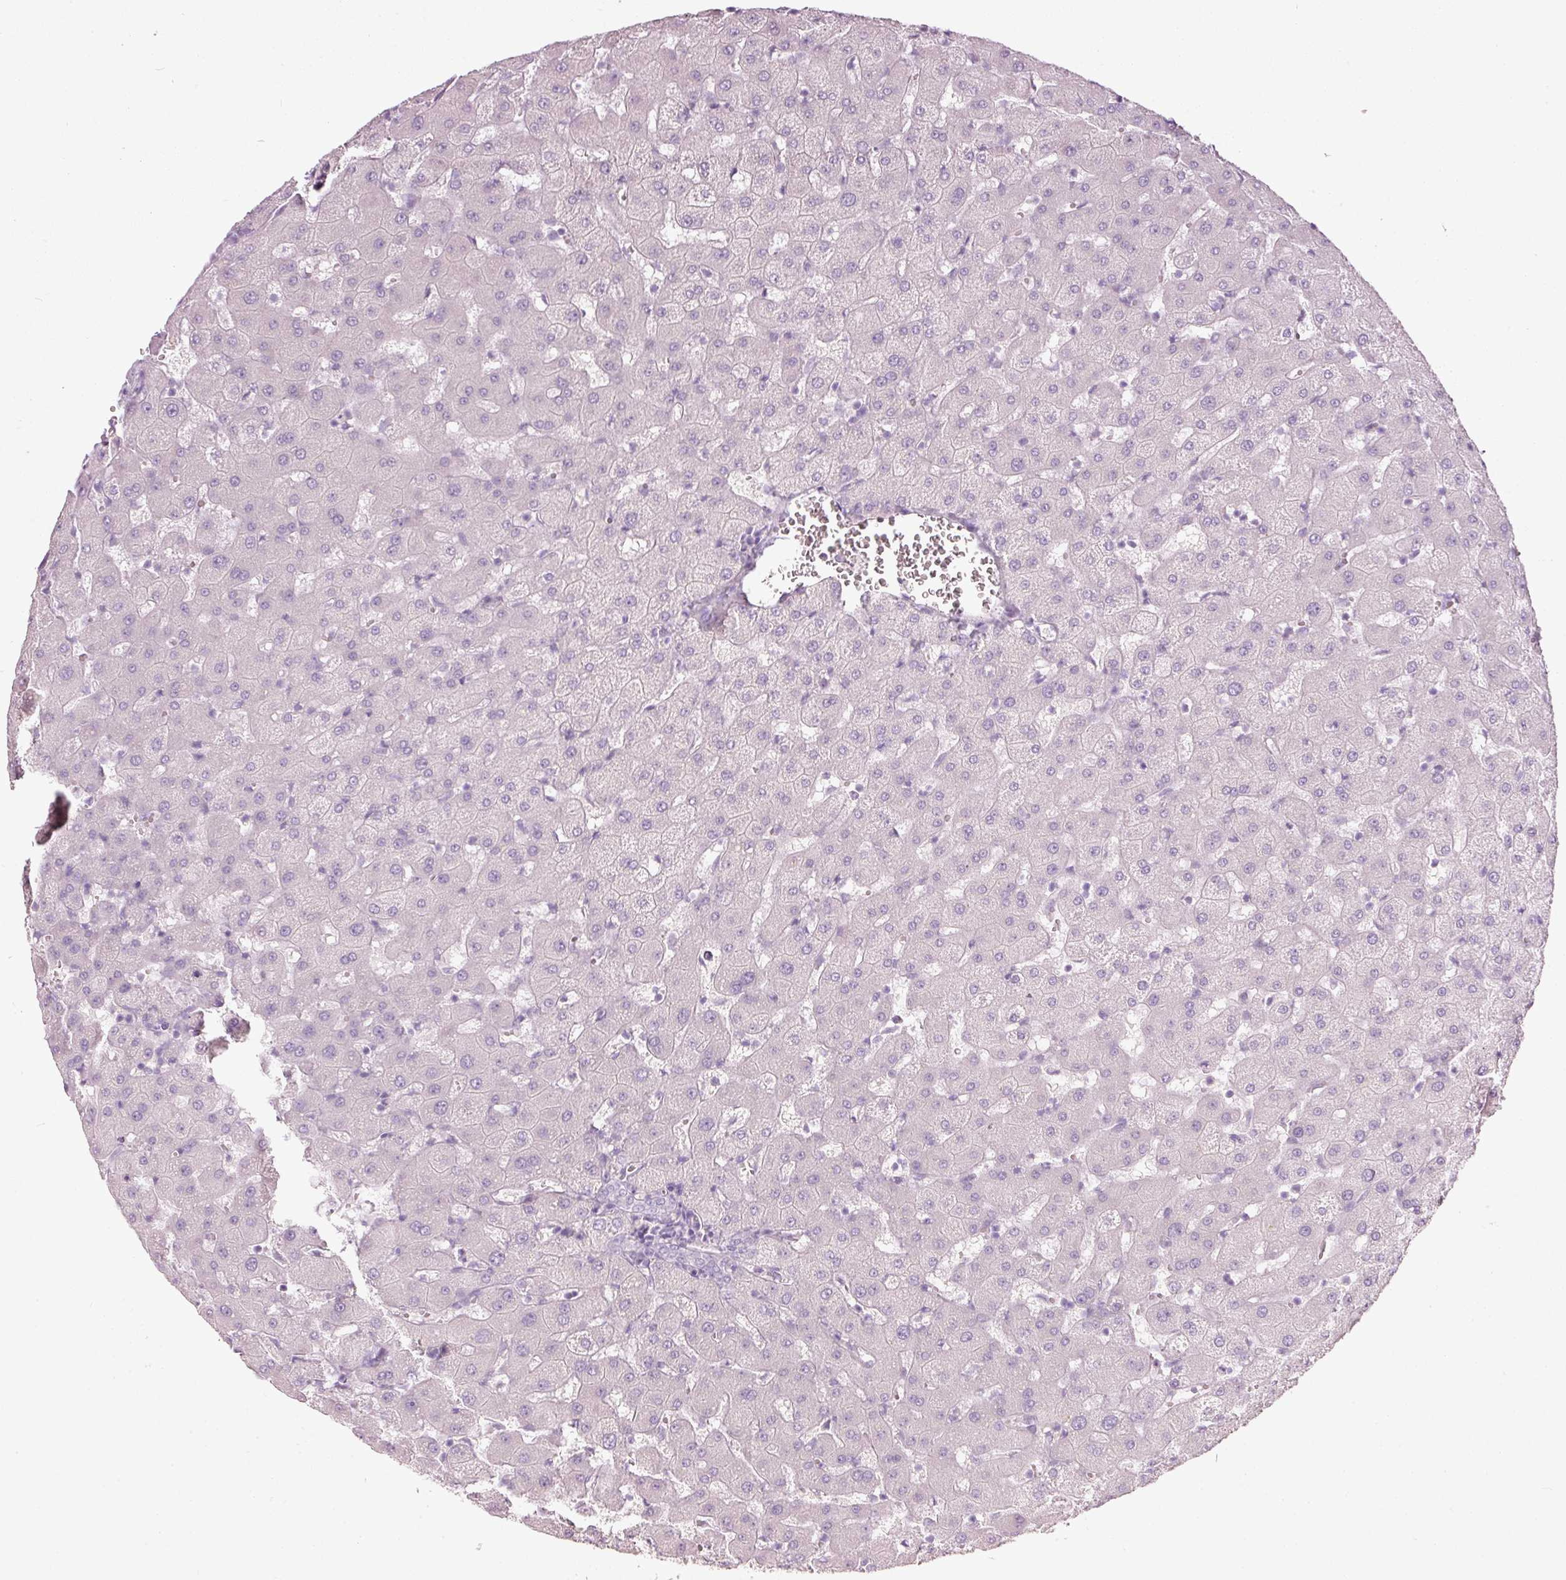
{"staining": {"intensity": "negative", "quantity": "none", "location": "none"}, "tissue": "liver", "cell_type": "Cholangiocytes", "image_type": "normal", "snomed": [{"axis": "morphology", "description": "Normal tissue, NOS"}, {"axis": "topography", "description": "Liver"}], "caption": "IHC image of benign liver stained for a protein (brown), which demonstrates no expression in cholangiocytes. (DAB (3,3'-diaminobenzidine) immunohistochemistry (IHC) with hematoxylin counter stain).", "gene": "PDXDC1", "patient": {"sex": "female", "age": 63}}